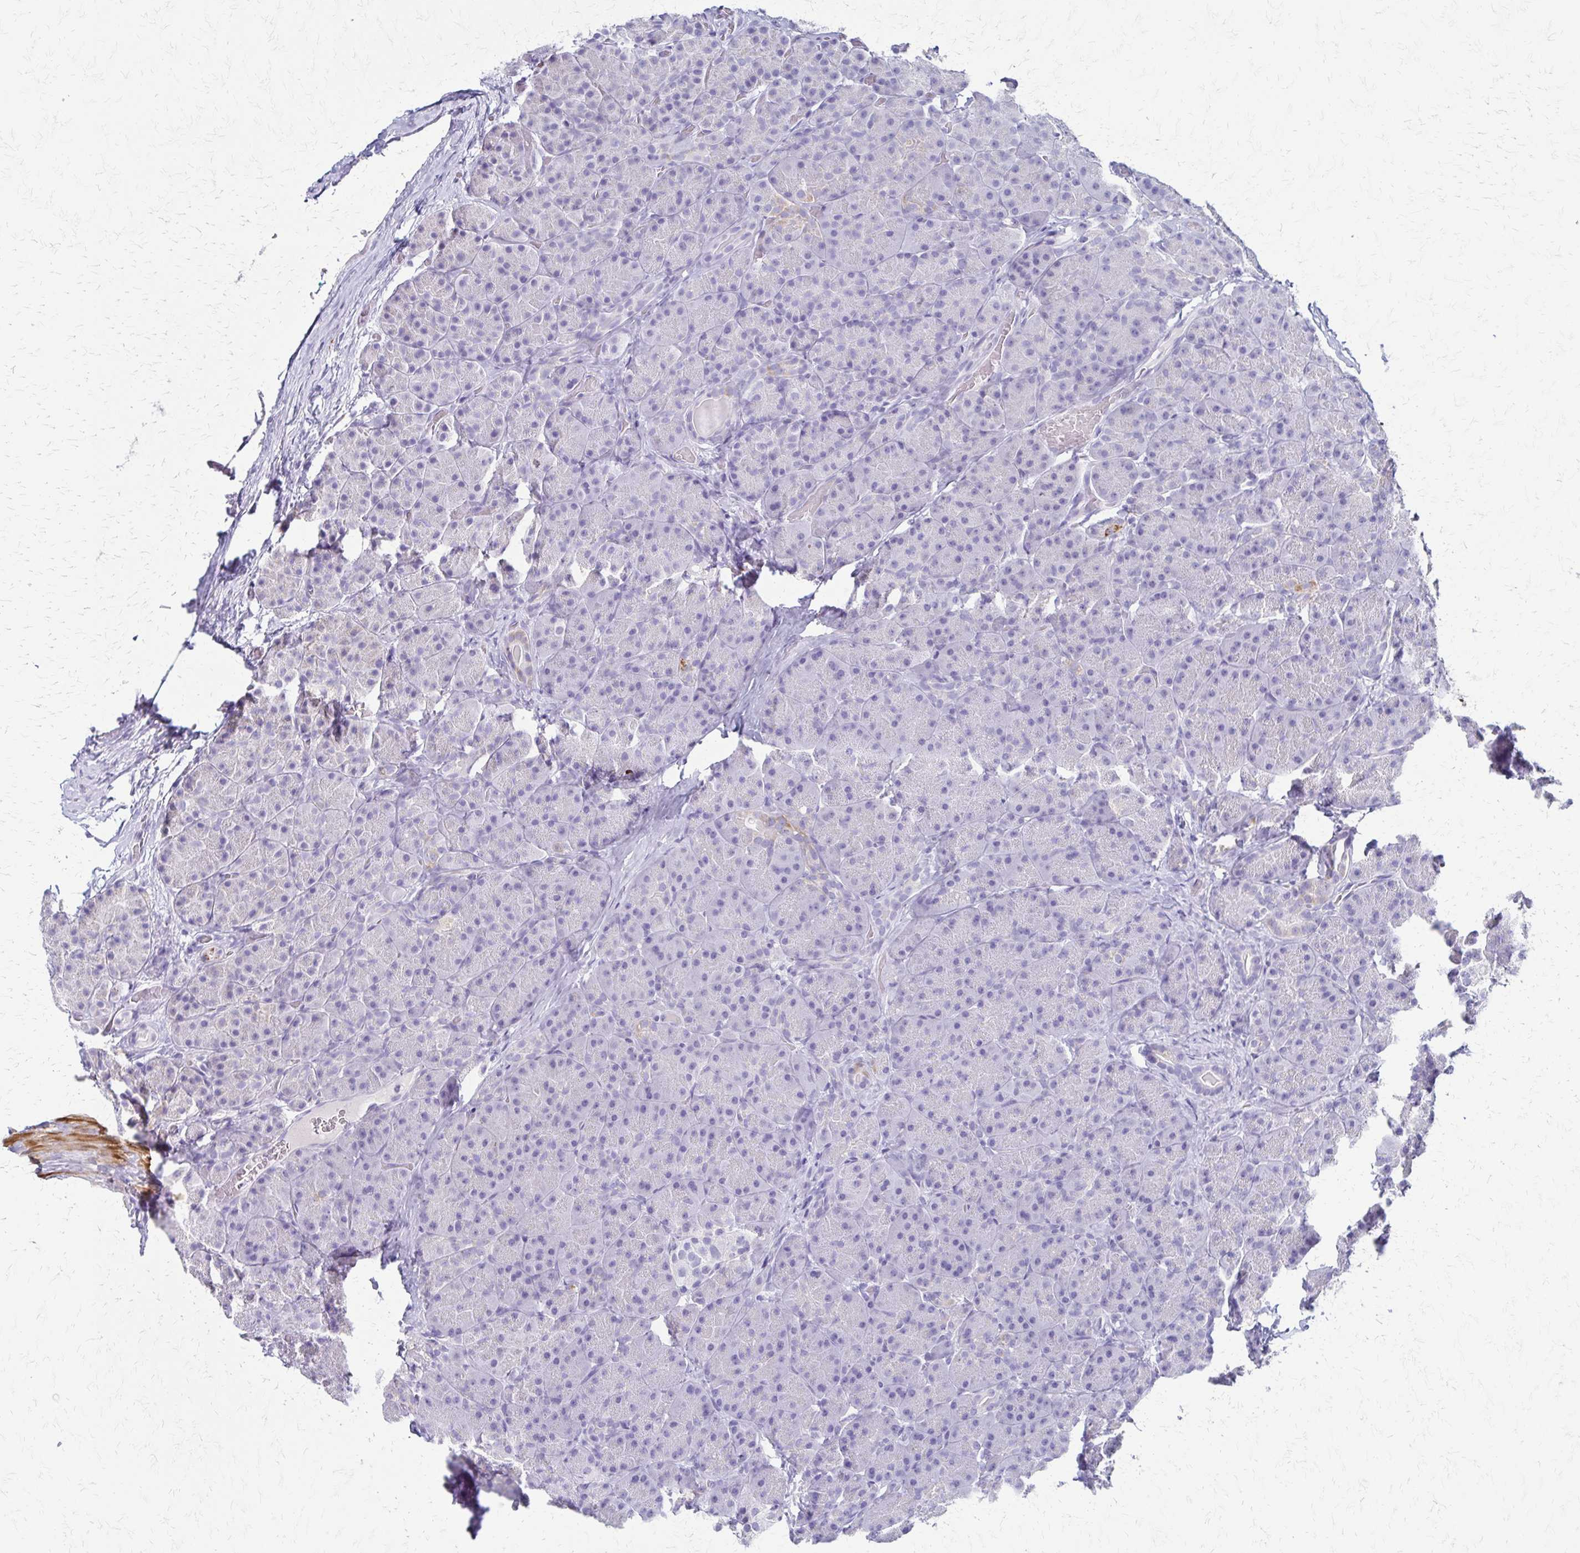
{"staining": {"intensity": "strong", "quantity": "<25%", "location": "cytoplasmic/membranous"}, "tissue": "pancreas", "cell_type": "Exocrine glandular cells", "image_type": "normal", "snomed": [{"axis": "morphology", "description": "Normal tissue, NOS"}, {"axis": "topography", "description": "Pancreas"}], "caption": "Immunohistochemistry (IHC) (DAB (3,3'-diaminobenzidine)) staining of unremarkable human pancreas exhibits strong cytoplasmic/membranous protein positivity in about <25% of exocrine glandular cells. The staining is performed using DAB (3,3'-diaminobenzidine) brown chromogen to label protein expression. The nuclei are counter-stained blue using hematoxylin.", "gene": "ZSCAN5B", "patient": {"sex": "male", "age": 57}}